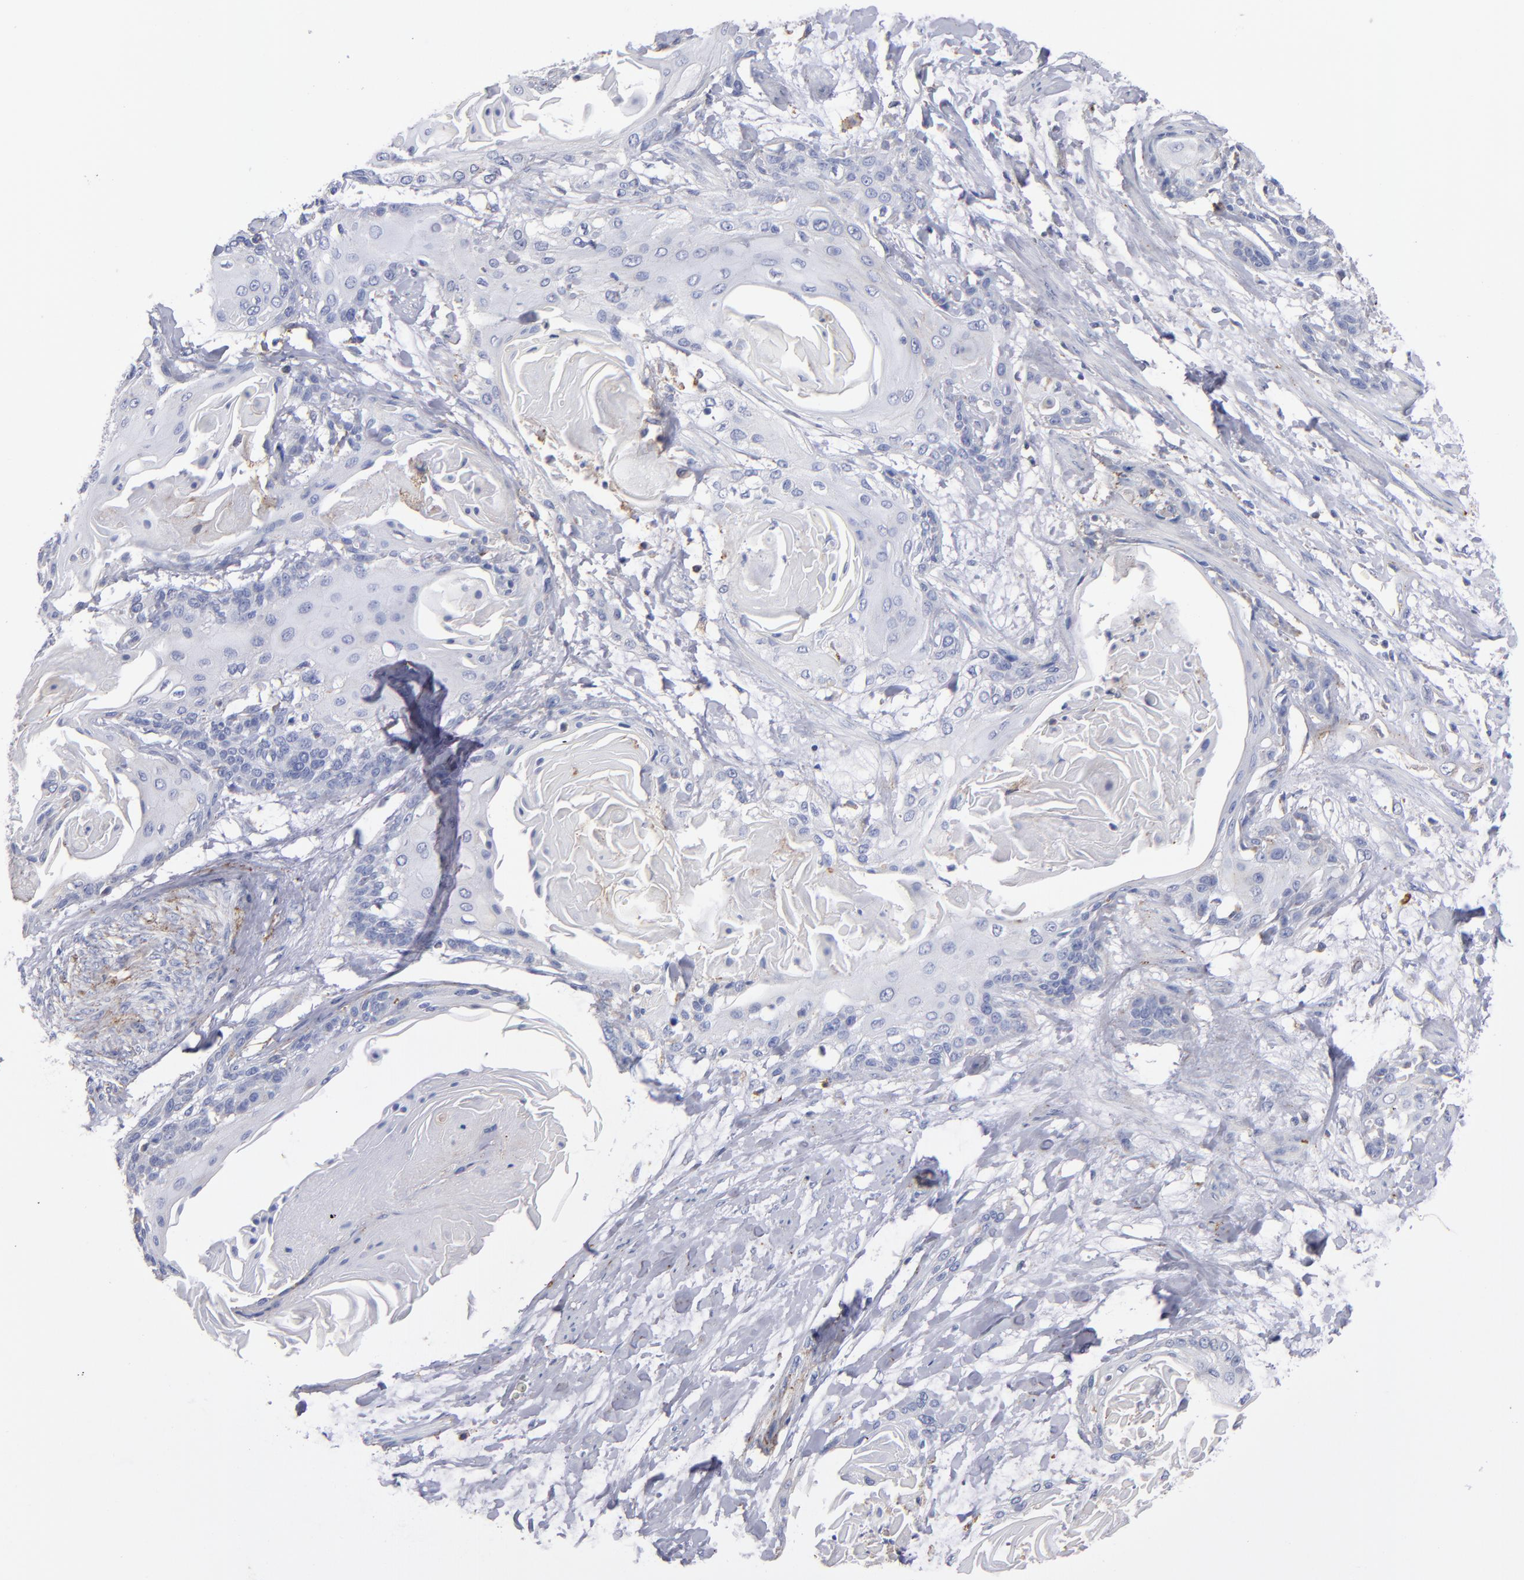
{"staining": {"intensity": "negative", "quantity": "none", "location": "none"}, "tissue": "cervical cancer", "cell_type": "Tumor cells", "image_type": "cancer", "snomed": [{"axis": "morphology", "description": "Squamous cell carcinoma, NOS"}, {"axis": "topography", "description": "Cervix"}], "caption": "High magnification brightfield microscopy of cervical squamous cell carcinoma stained with DAB (3,3'-diaminobenzidine) (brown) and counterstained with hematoxylin (blue): tumor cells show no significant expression.", "gene": "MFGE8", "patient": {"sex": "female", "age": 57}}